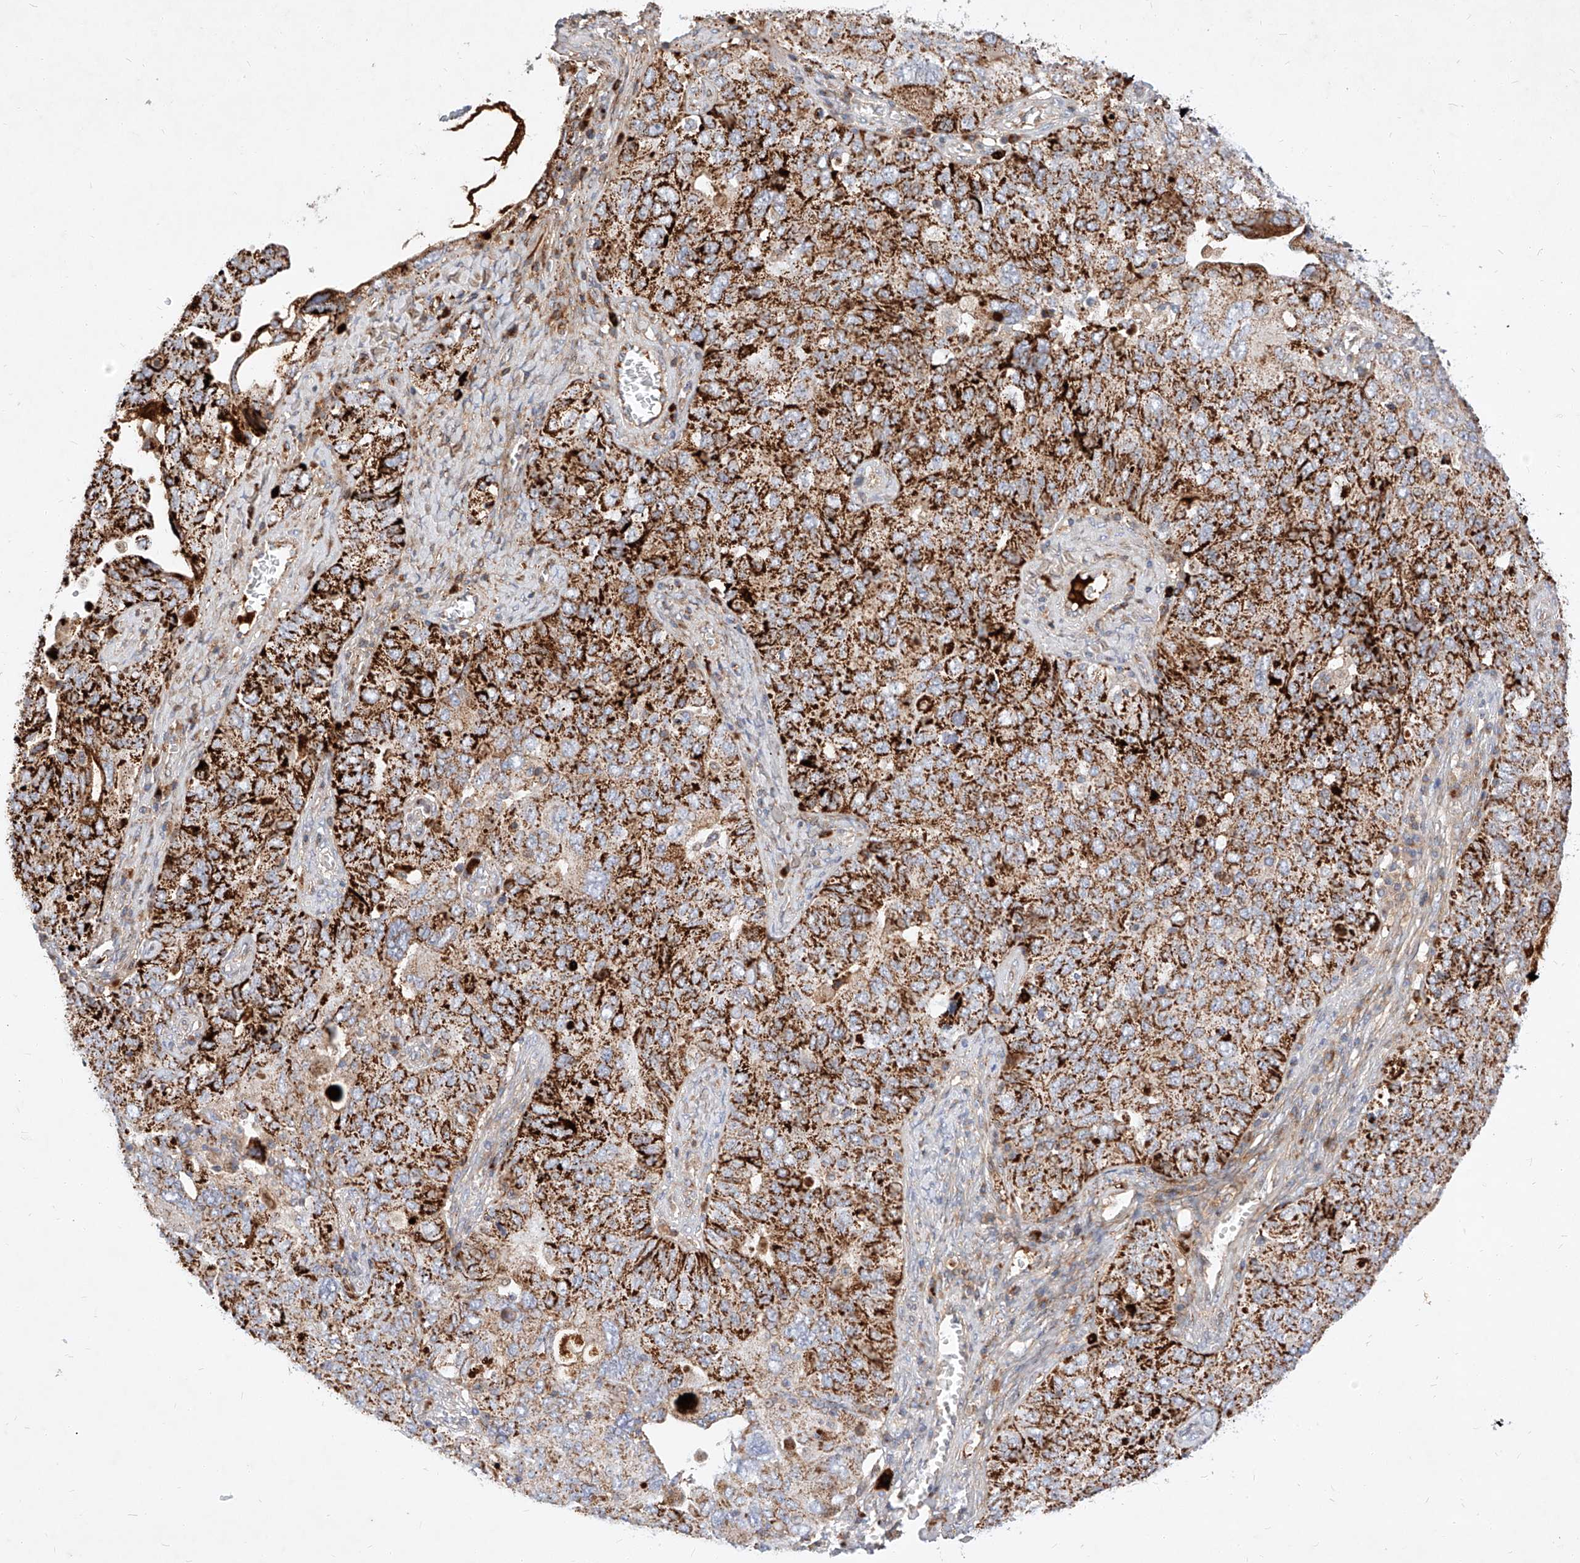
{"staining": {"intensity": "strong", "quantity": "25%-75%", "location": "cytoplasmic/membranous"}, "tissue": "ovarian cancer", "cell_type": "Tumor cells", "image_type": "cancer", "snomed": [{"axis": "morphology", "description": "Carcinoma, endometroid"}, {"axis": "topography", "description": "Ovary"}], "caption": "Ovarian cancer (endometroid carcinoma) stained with IHC shows strong cytoplasmic/membranous positivity in approximately 25%-75% of tumor cells.", "gene": "OSGEPL1", "patient": {"sex": "female", "age": 62}}